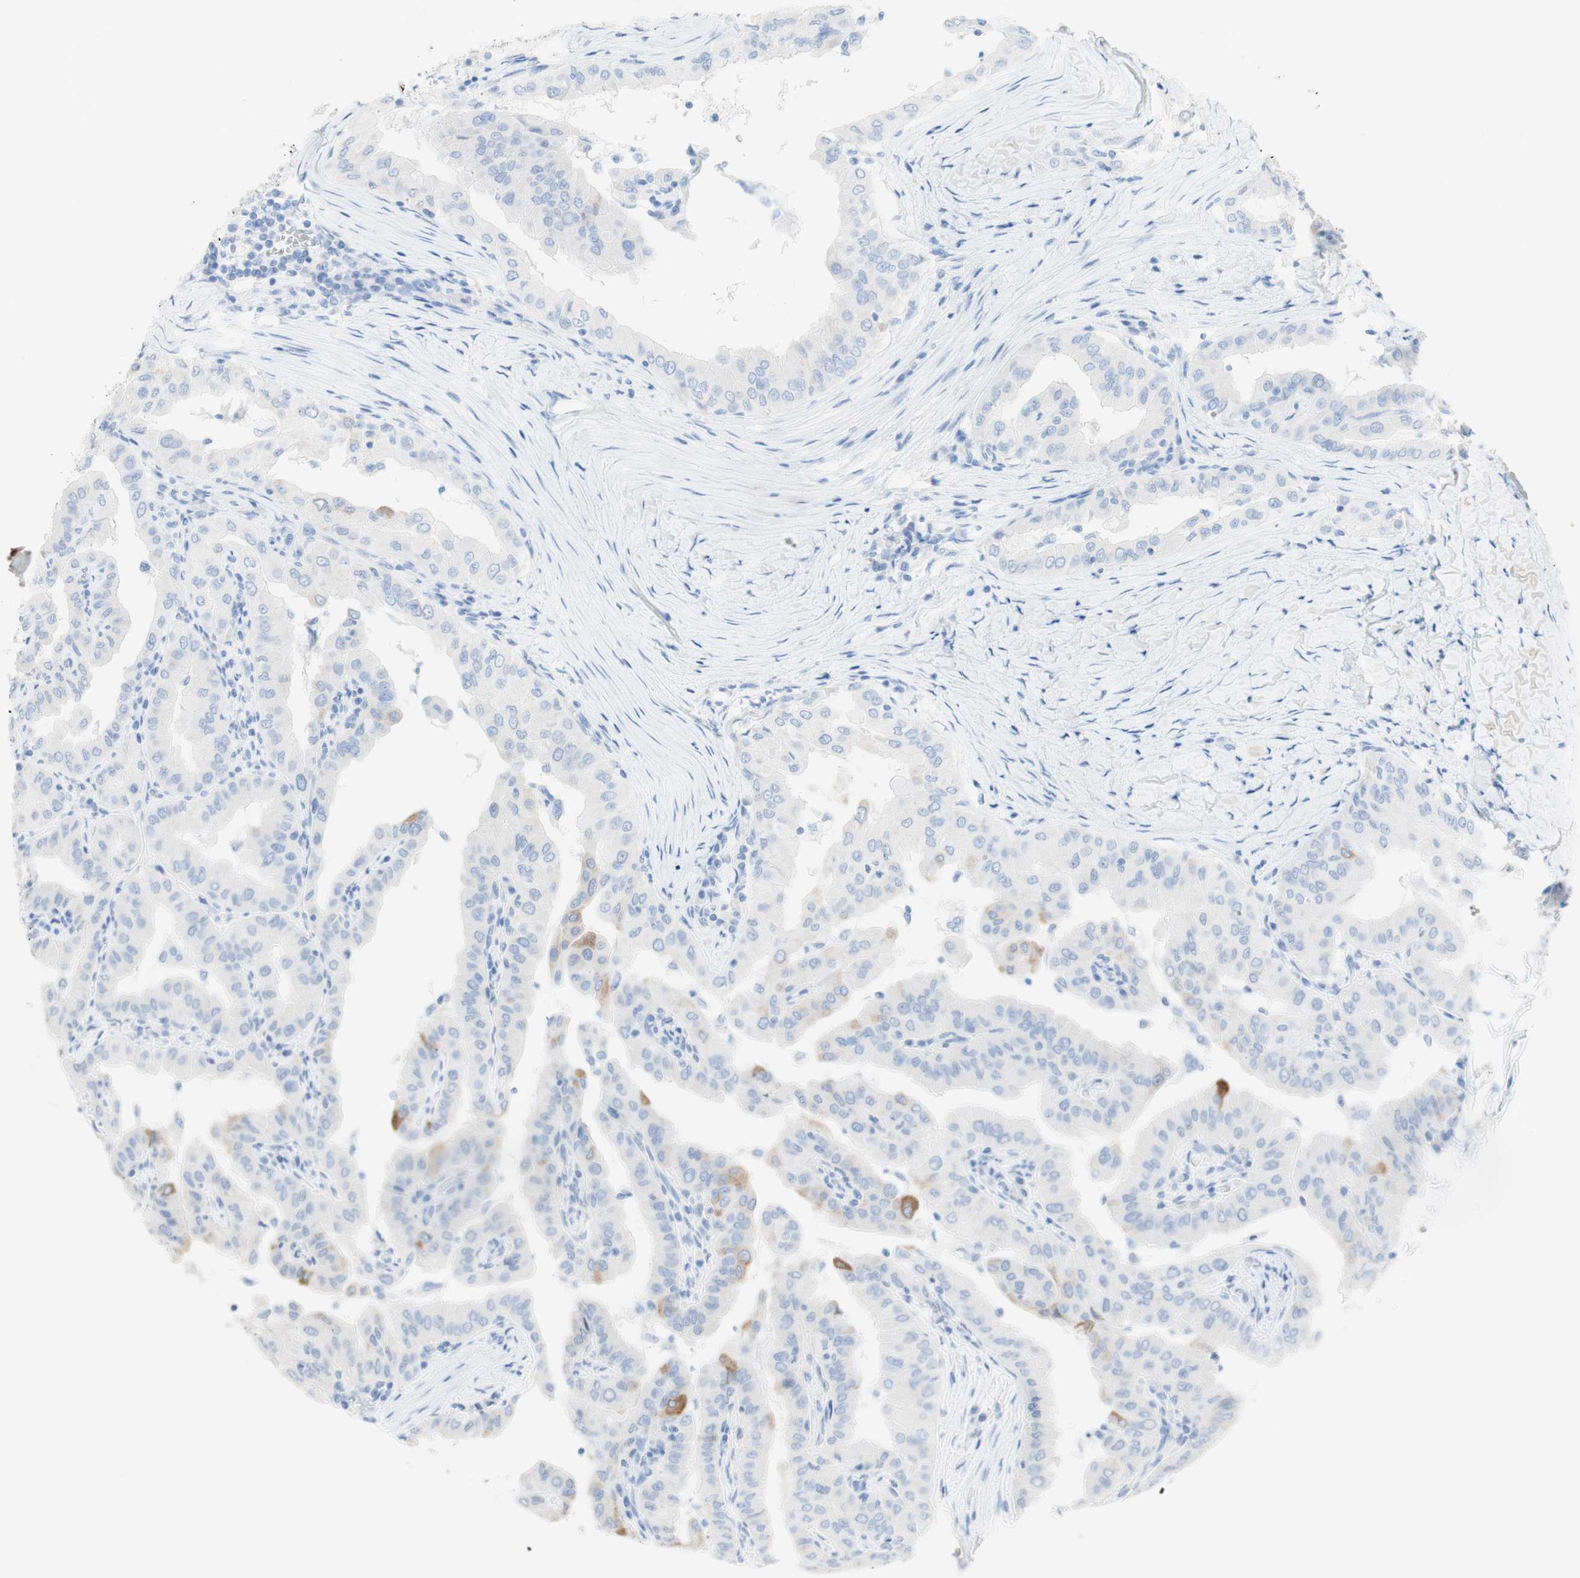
{"staining": {"intensity": "moderate", "quantity": "<25%", "location": "cytoplasmic/membranous"}, "tissue": "thyroid cancer", "cell_type": "Tumor cells", "image_type": "cancer", "snomed": [{"axis": "morphology", "description": "Papillary adenocarcinoma, NOS"}, {"axis": "topography", "description": "Thyroid gland"}], "caption": "Immunohistochemistry (IHC) photomicrograph of neoplastic tissue: human thyroid papillary adenocarcinoma stained using immunohistochemistry reveals low levels of moderate protein expression localized specifically in the cytoplasmic/membranous of tumor cells, appearing as a cytoplasmic/membranous brown color.", "gene": "TPO", "patient": {"sex": "male", "age": 33}}